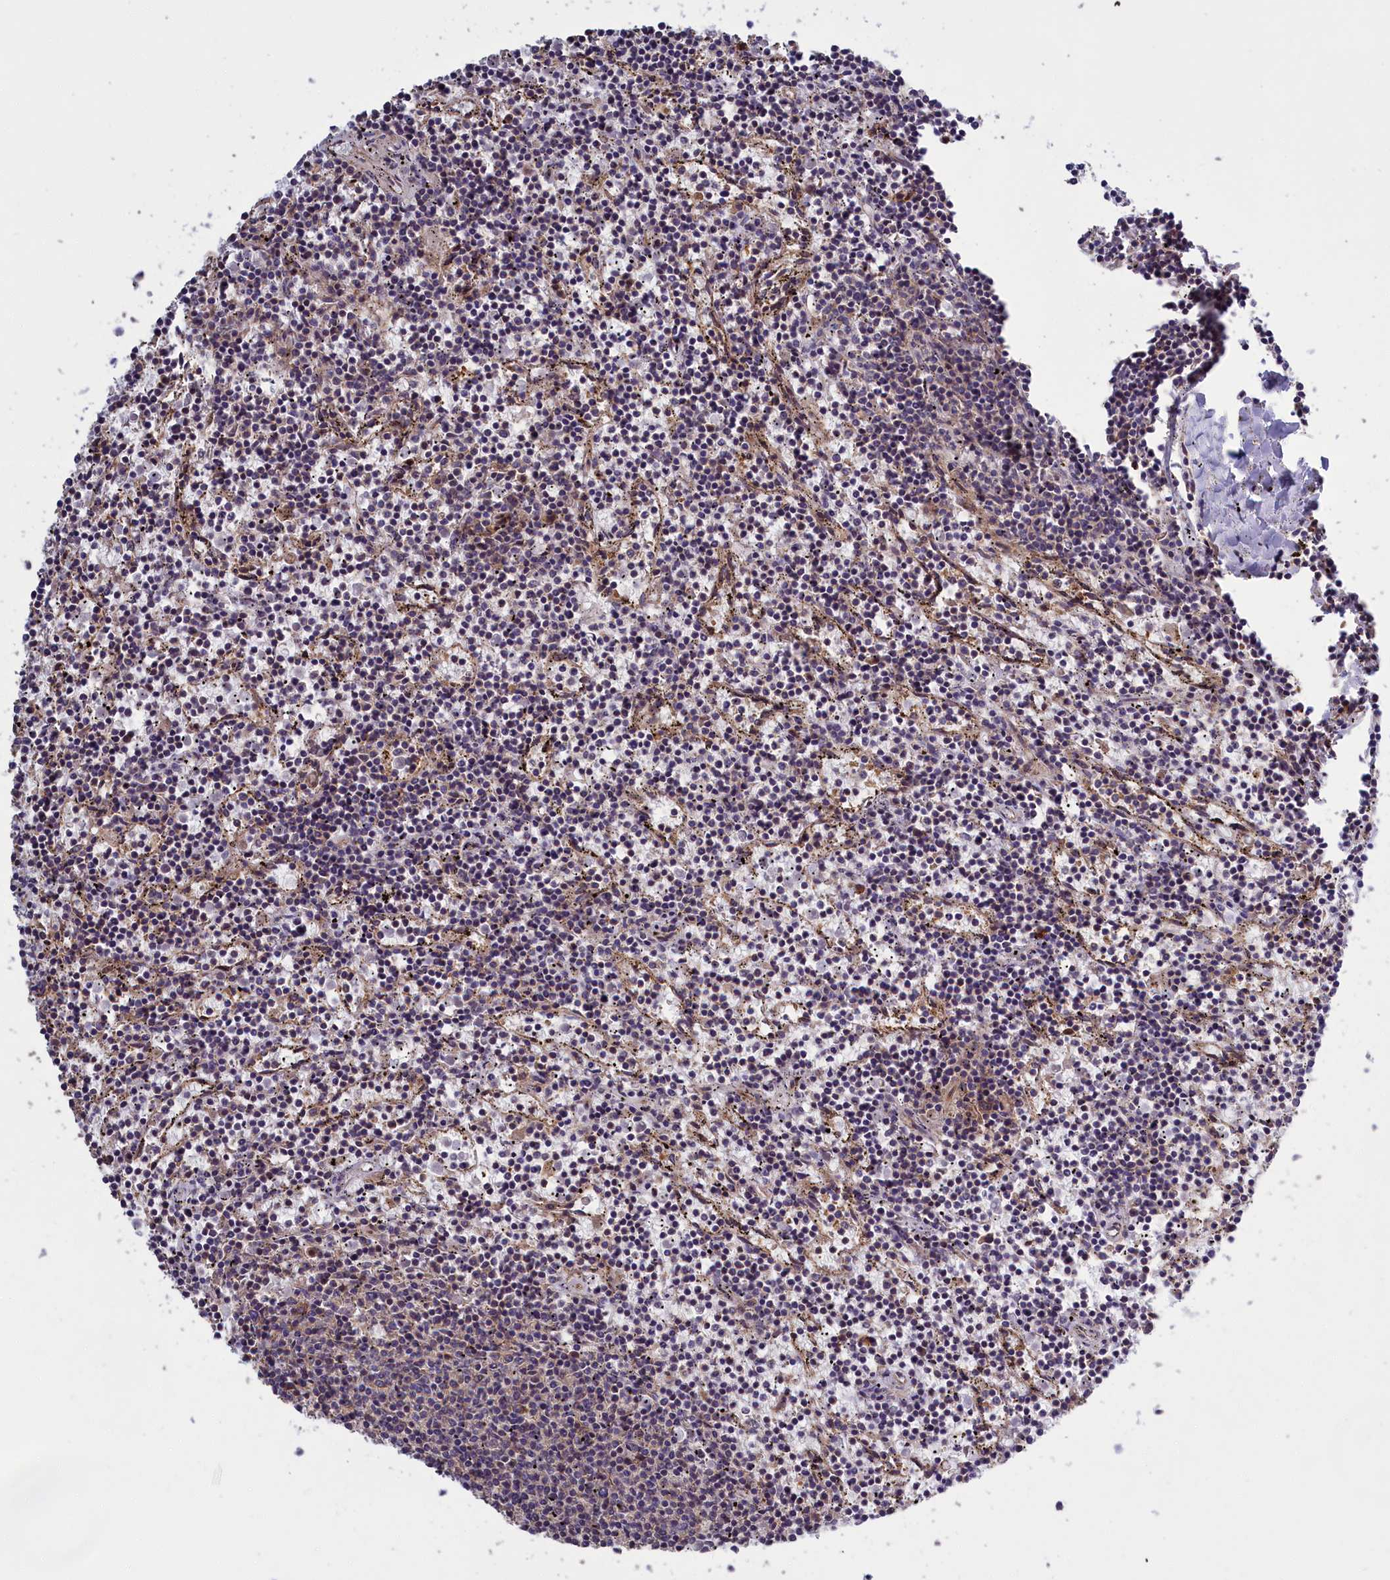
{"staining": {"intensity": "negative", "quantity": "none", "location": "none"}, "tissue": "lymphoma", "cell_type": "Tumor cells", "image_type": "cancer", "snomed": [{"axis": "morphology", "description": "Malignant lymphoma, non-Hodgkin's type, Low grade"}, {"axis": "topography", "description": "Spleen"}], "caption": "Tumor cells are negative for protein expression in human malignant lymphoma, non-Hodgkin's type (low-grade).", "gene": "DENND1B", "patient": {"sex": "female", "age": 50}}